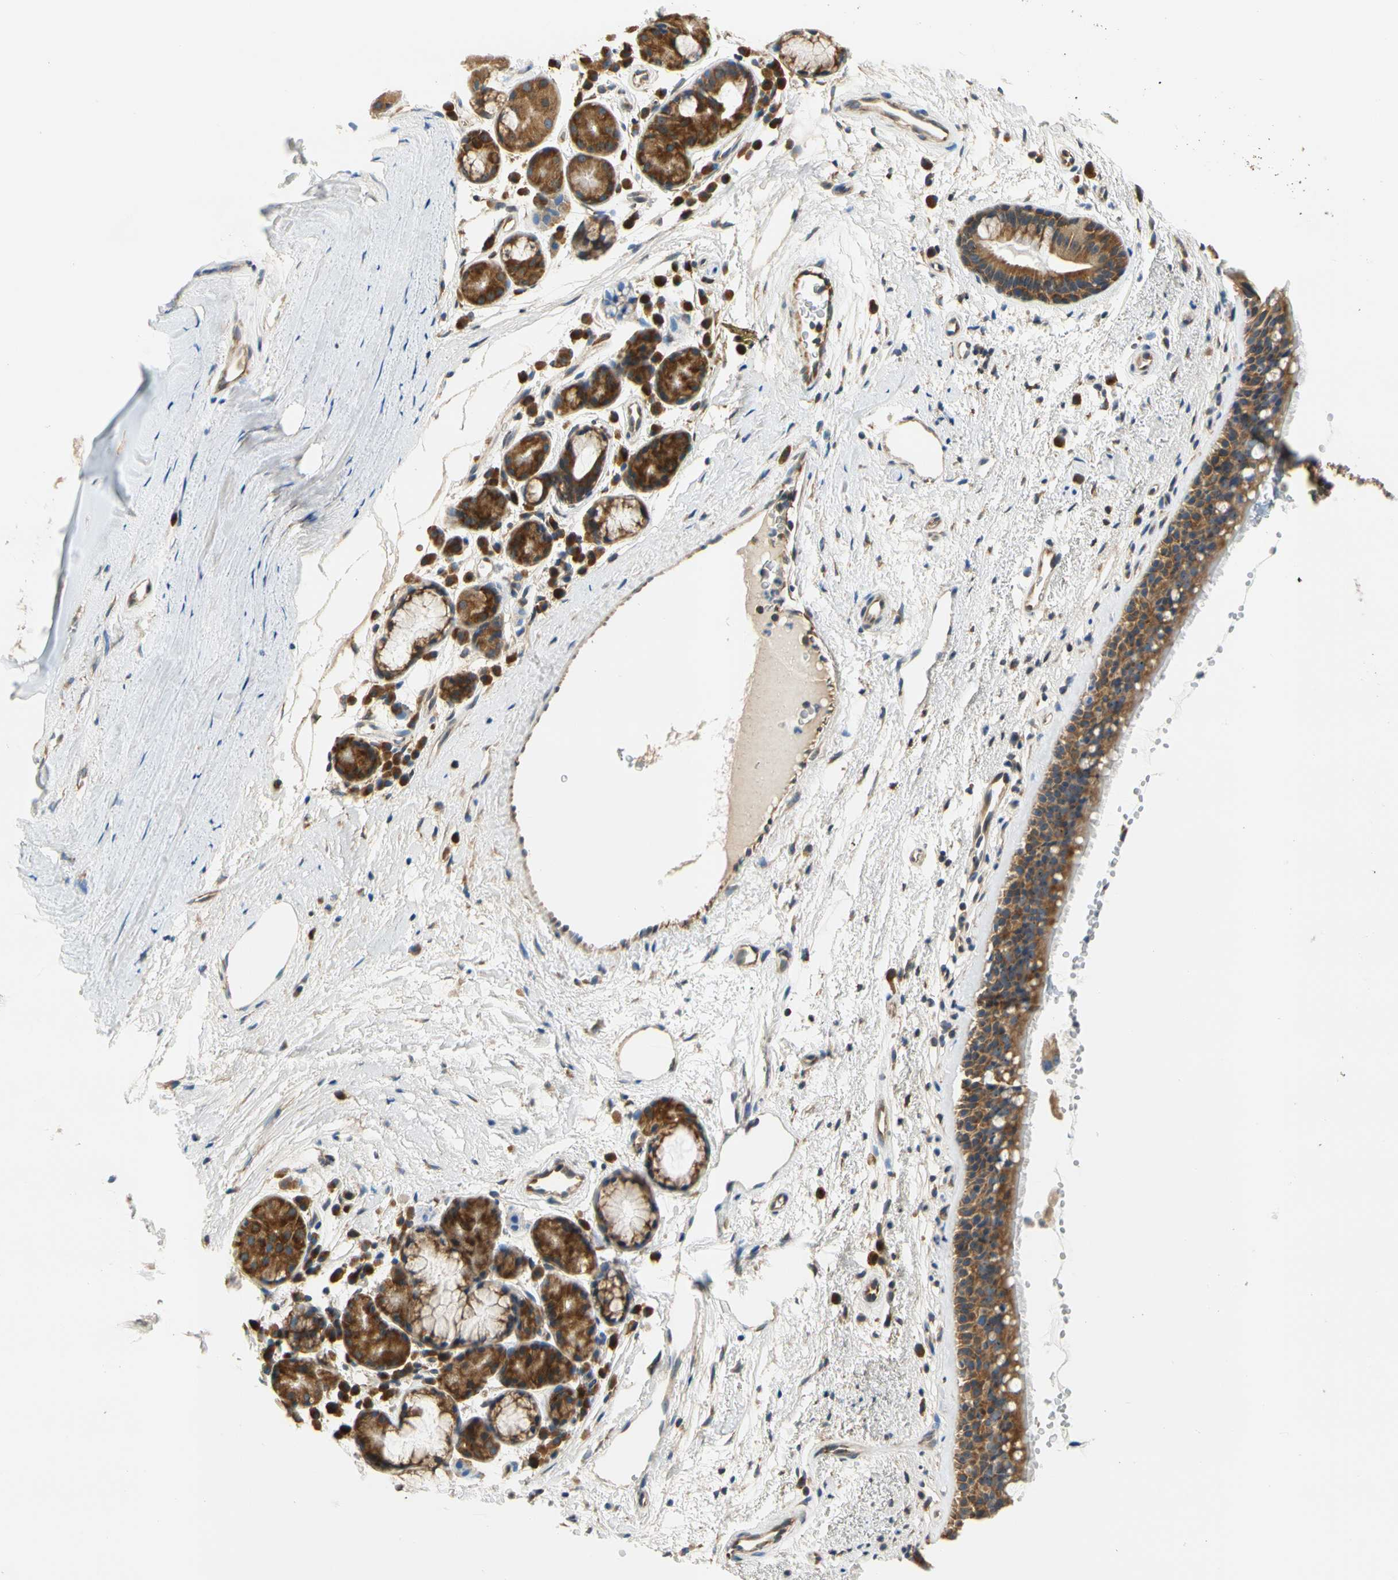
{"staining": {"intensity": "moderate", "quantity": ">75%", "location": "cytoplasmic/membranous"}, "tissue": "bronchus", "cell_type": "Respiratory epithelial cells", "image_type": "normal", "snomed": [{"axis": "morphology", "description": "Normal tissue, NOS"}, {"axis": "topography", "description": "Bronchus"}], "caption": "Immunohistochemistry (IHC) staining of unremarkable bronchus, which shows medium levels of moderate cytoplasmic/membranous expression in about >75% of respiratory epithelial cells indicating moderate cytoplasmic/membranous protein staining. The staining was performed using DAB (3,3'-diaminobenzidine) (brown) for protein detection and nuclei were counterstained in hematoxylin (blue).", "gene": "LRRC47", "patient": {"sex": "female", "age": 54}}